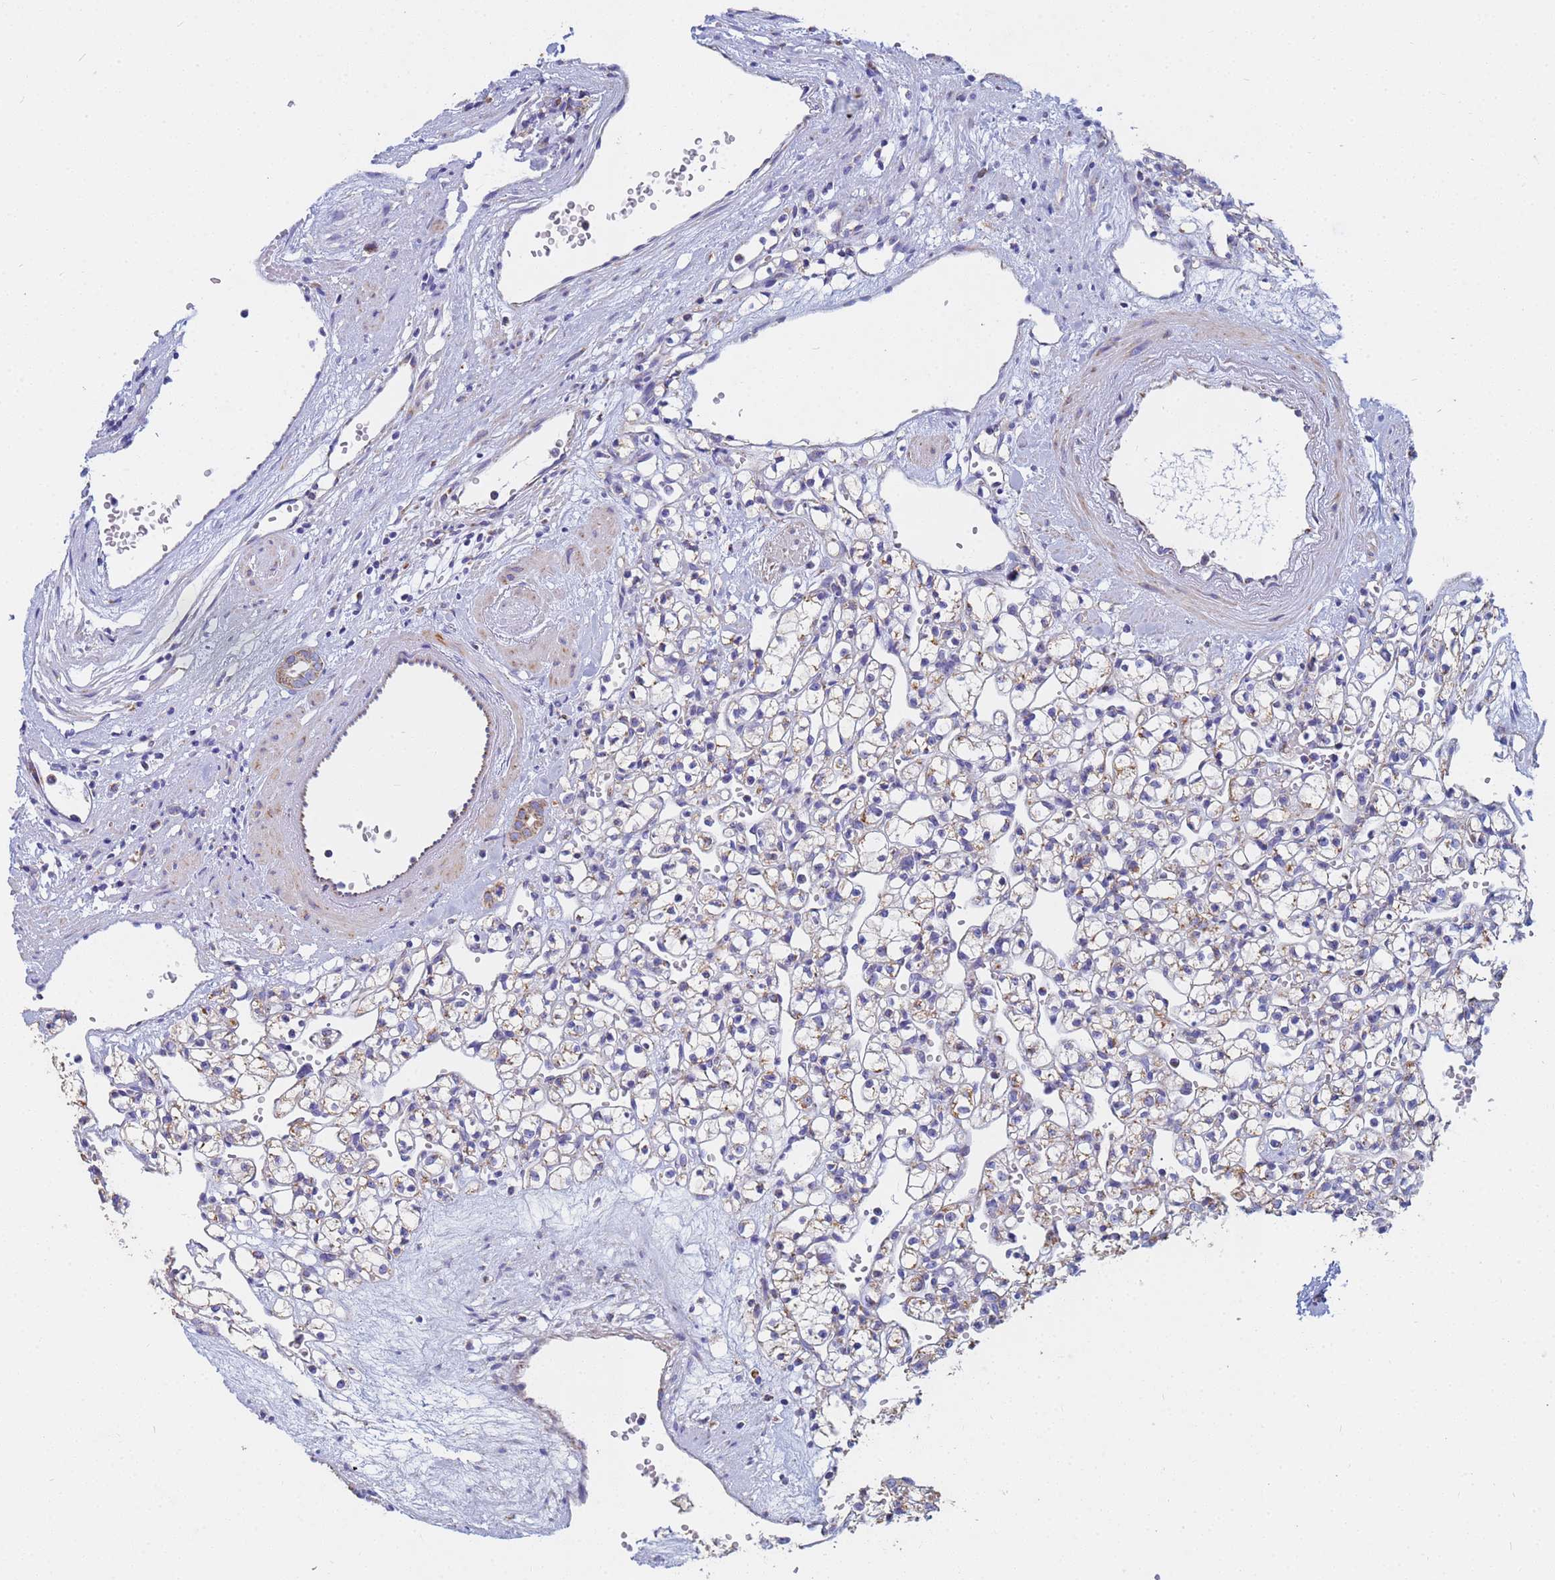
{"staining": {"intensity": "weak", "quantity": "25%-75%", "location": "cytoplasmic/membranous"}, "tissue": "renal cancer", "cell_type": "Tumor cells", "image_type": "cancer", "snomed": [{"axis": "morphology", "description": "Adenocarcinoma, NOS"}, {"axis": "topography", "description": "Kidney"}], "caption": "Human adenocarcinoma (renal) stained for a protein (brown) exhibits weak cytoplasmic/membranous positive expression in approximately 25%-75% of tumor cells.", "gene": "UQCRH", "patient": {"sex": "female", "age": 59}}